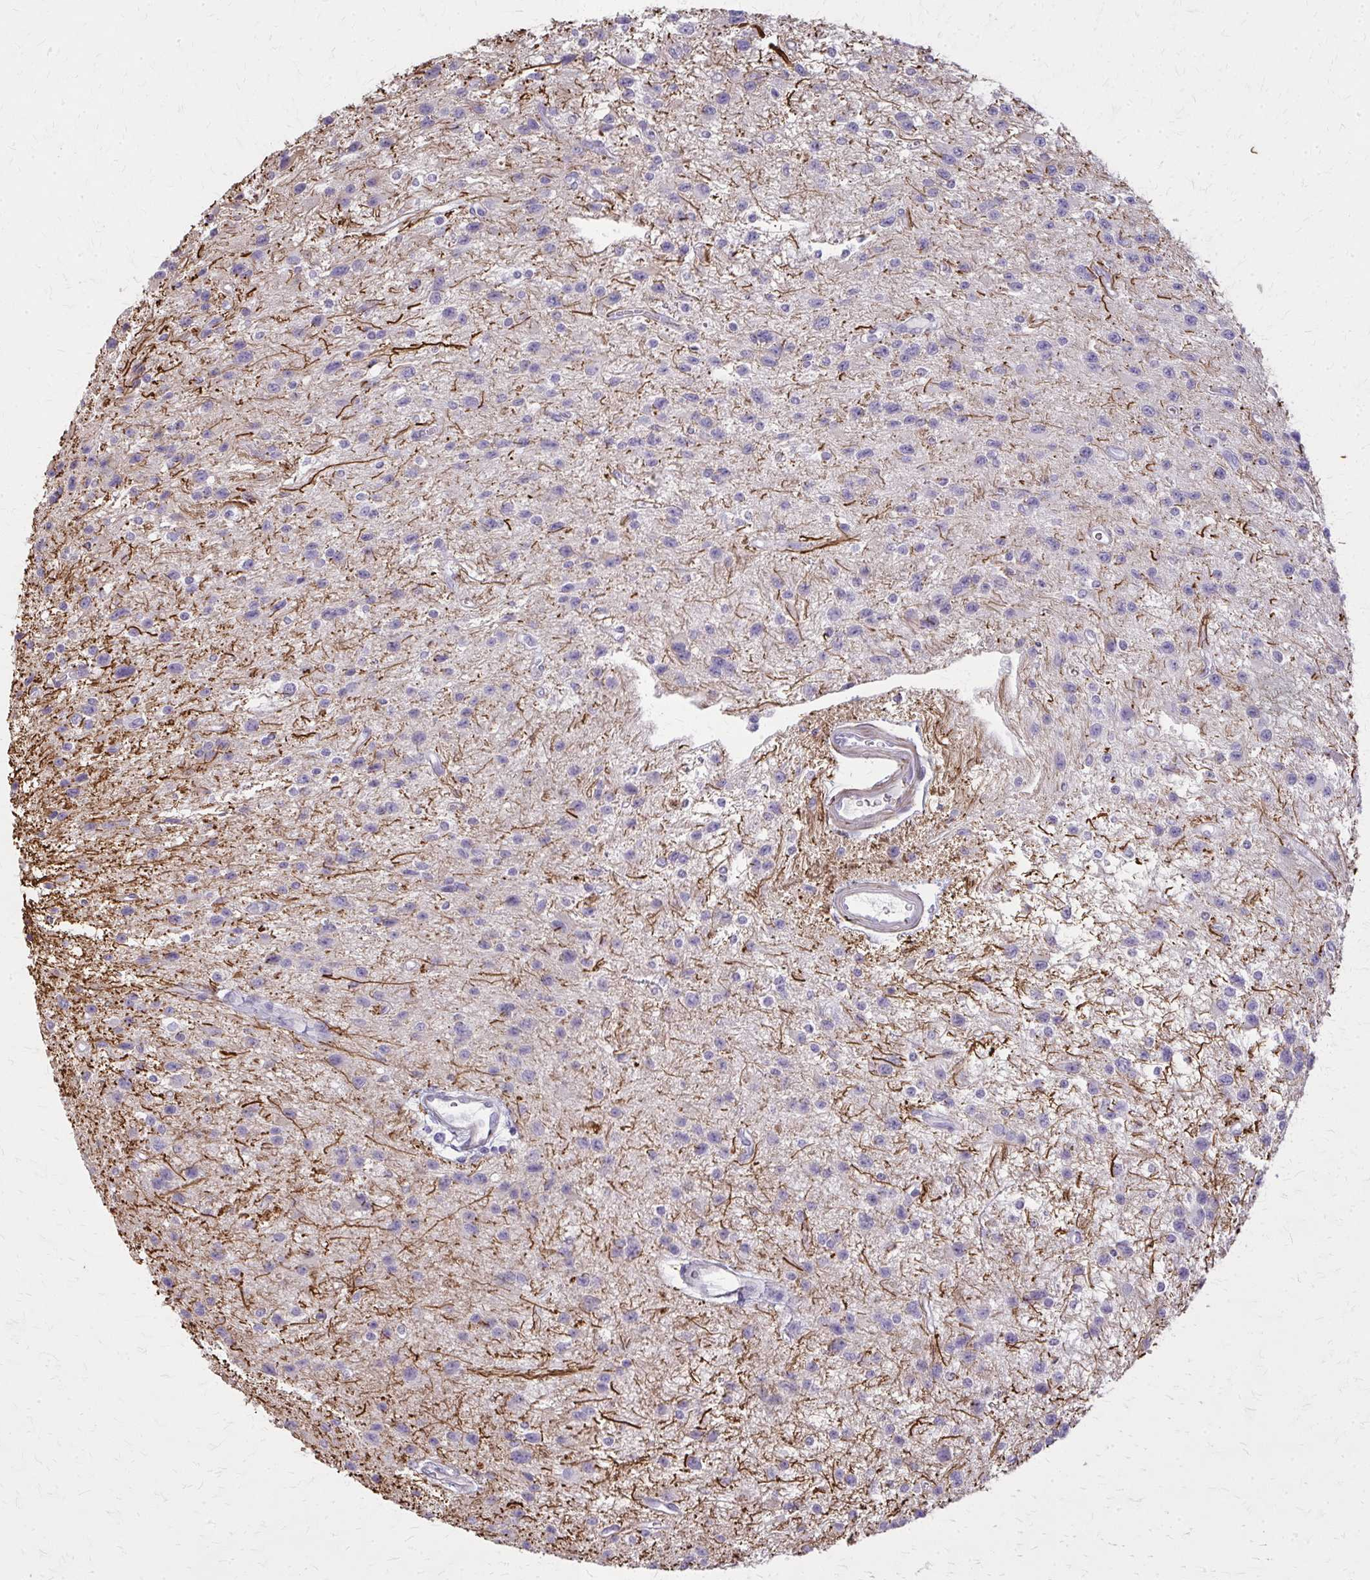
{"staining": {"intensity": "negative", "quantity": "none", "location": "none"}, "tissue": "glioma", "cell_type": "Tumor cells", "image_type": "cancer", "snomed": [{"axis": "morphology", "description": "Glioma, malignant, Low grade"}, {"axis": "topography", "description": "Brain"}], "caption": "IHC of human glioma demonstrates no staining in tumor cells.", "gene": "TENM4", "patient": {"sex": "male", "age": 43}}